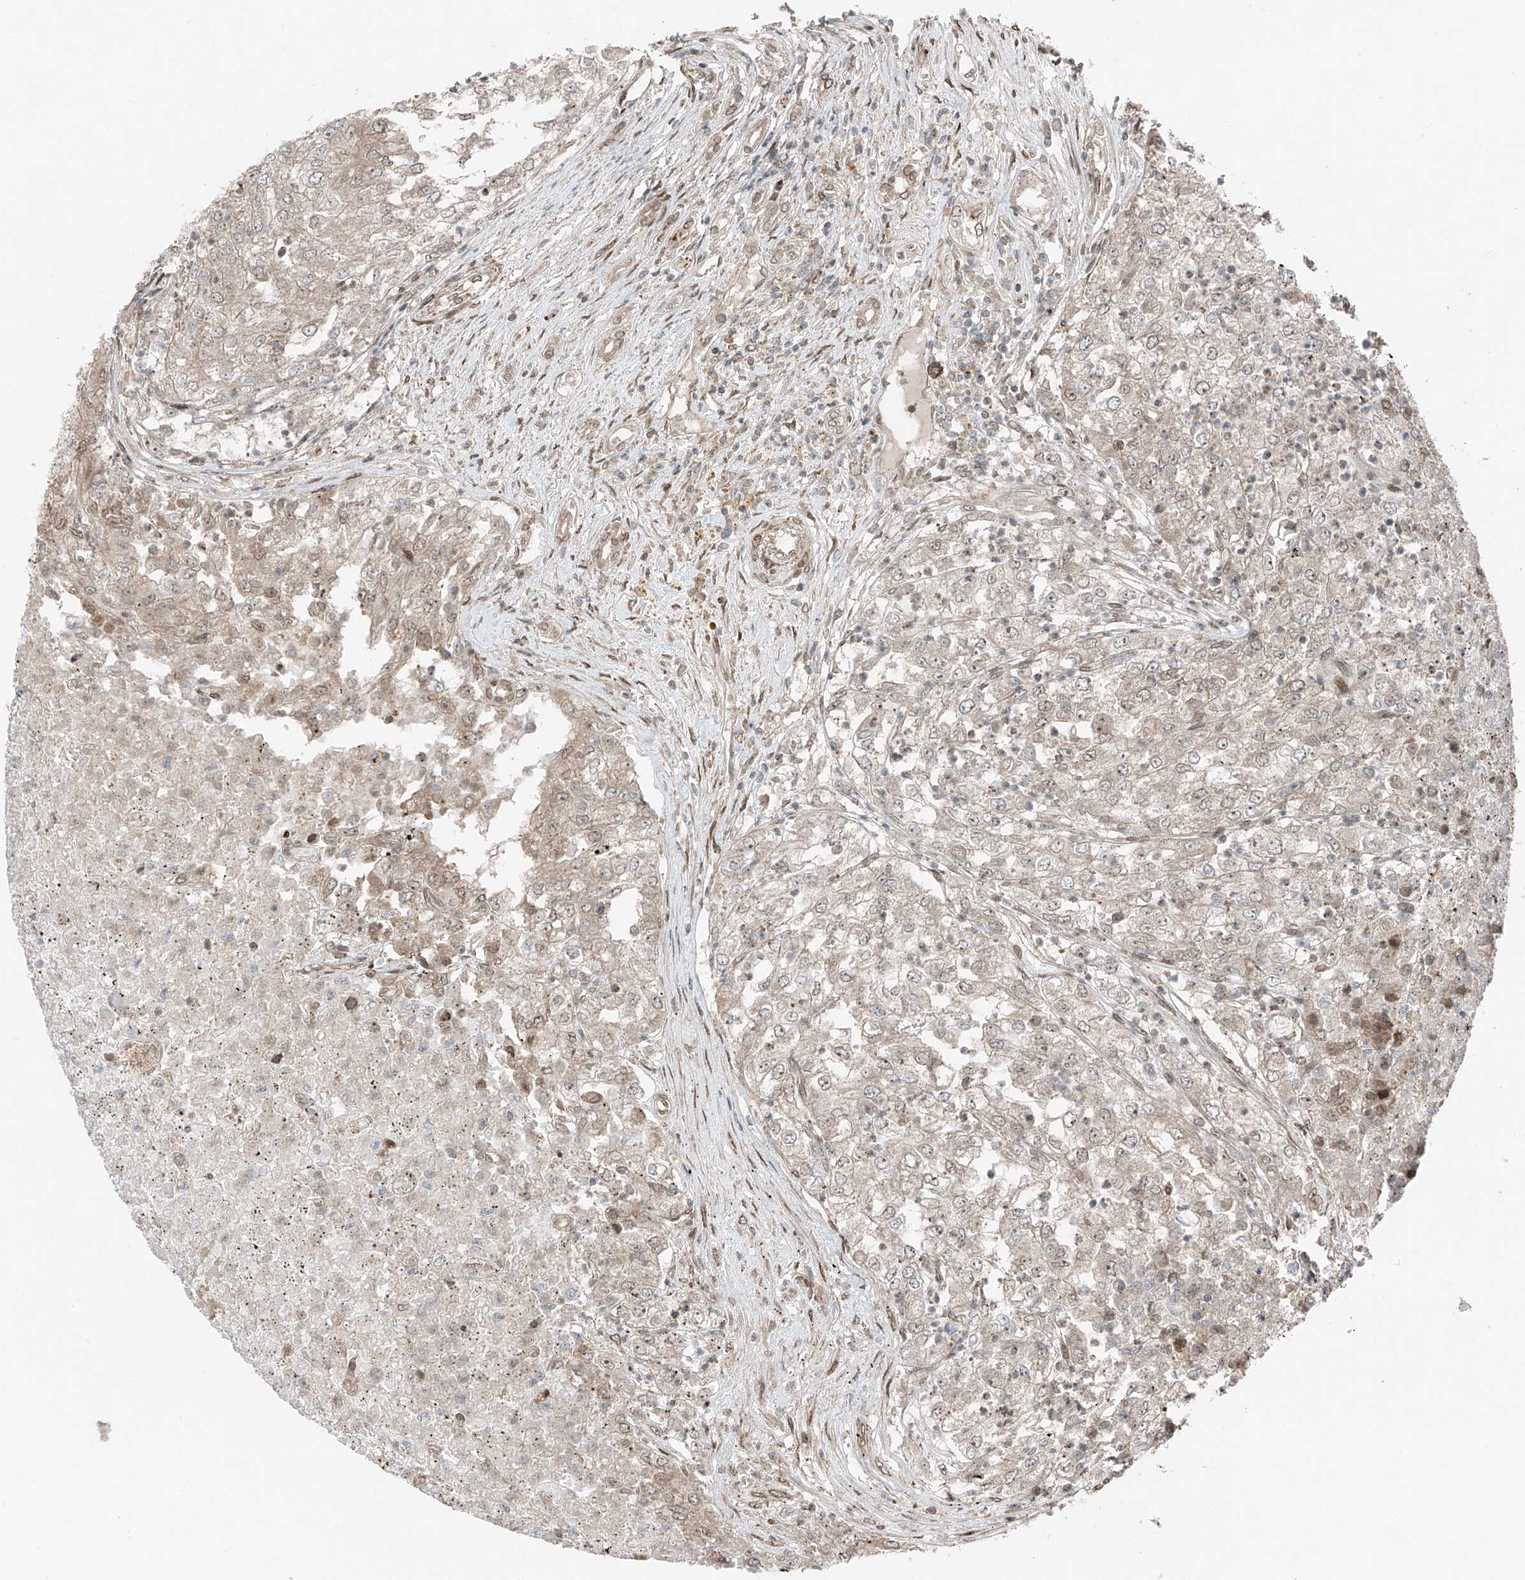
{"staining": {"intensity": "weak", "quantity": "<25%", "location": "nuclear"}, "tissue": "renal cancer", "cell_type": "Tumor cells", "image_type": "cancer", "snomed": [{"axis": "morphology", "description": "Adenocarcinoma, NOS"}, {"axis": "topography", "description": "Kidney"}], "caption": "The IHC image has no significant expression in tumor cells of renal adenocarcinoma tissue. (DAB immunohistochemistry with hematoxylin counter stain).", "gene": "CEP162", "patient": {"sex": "female", "age": 54}}